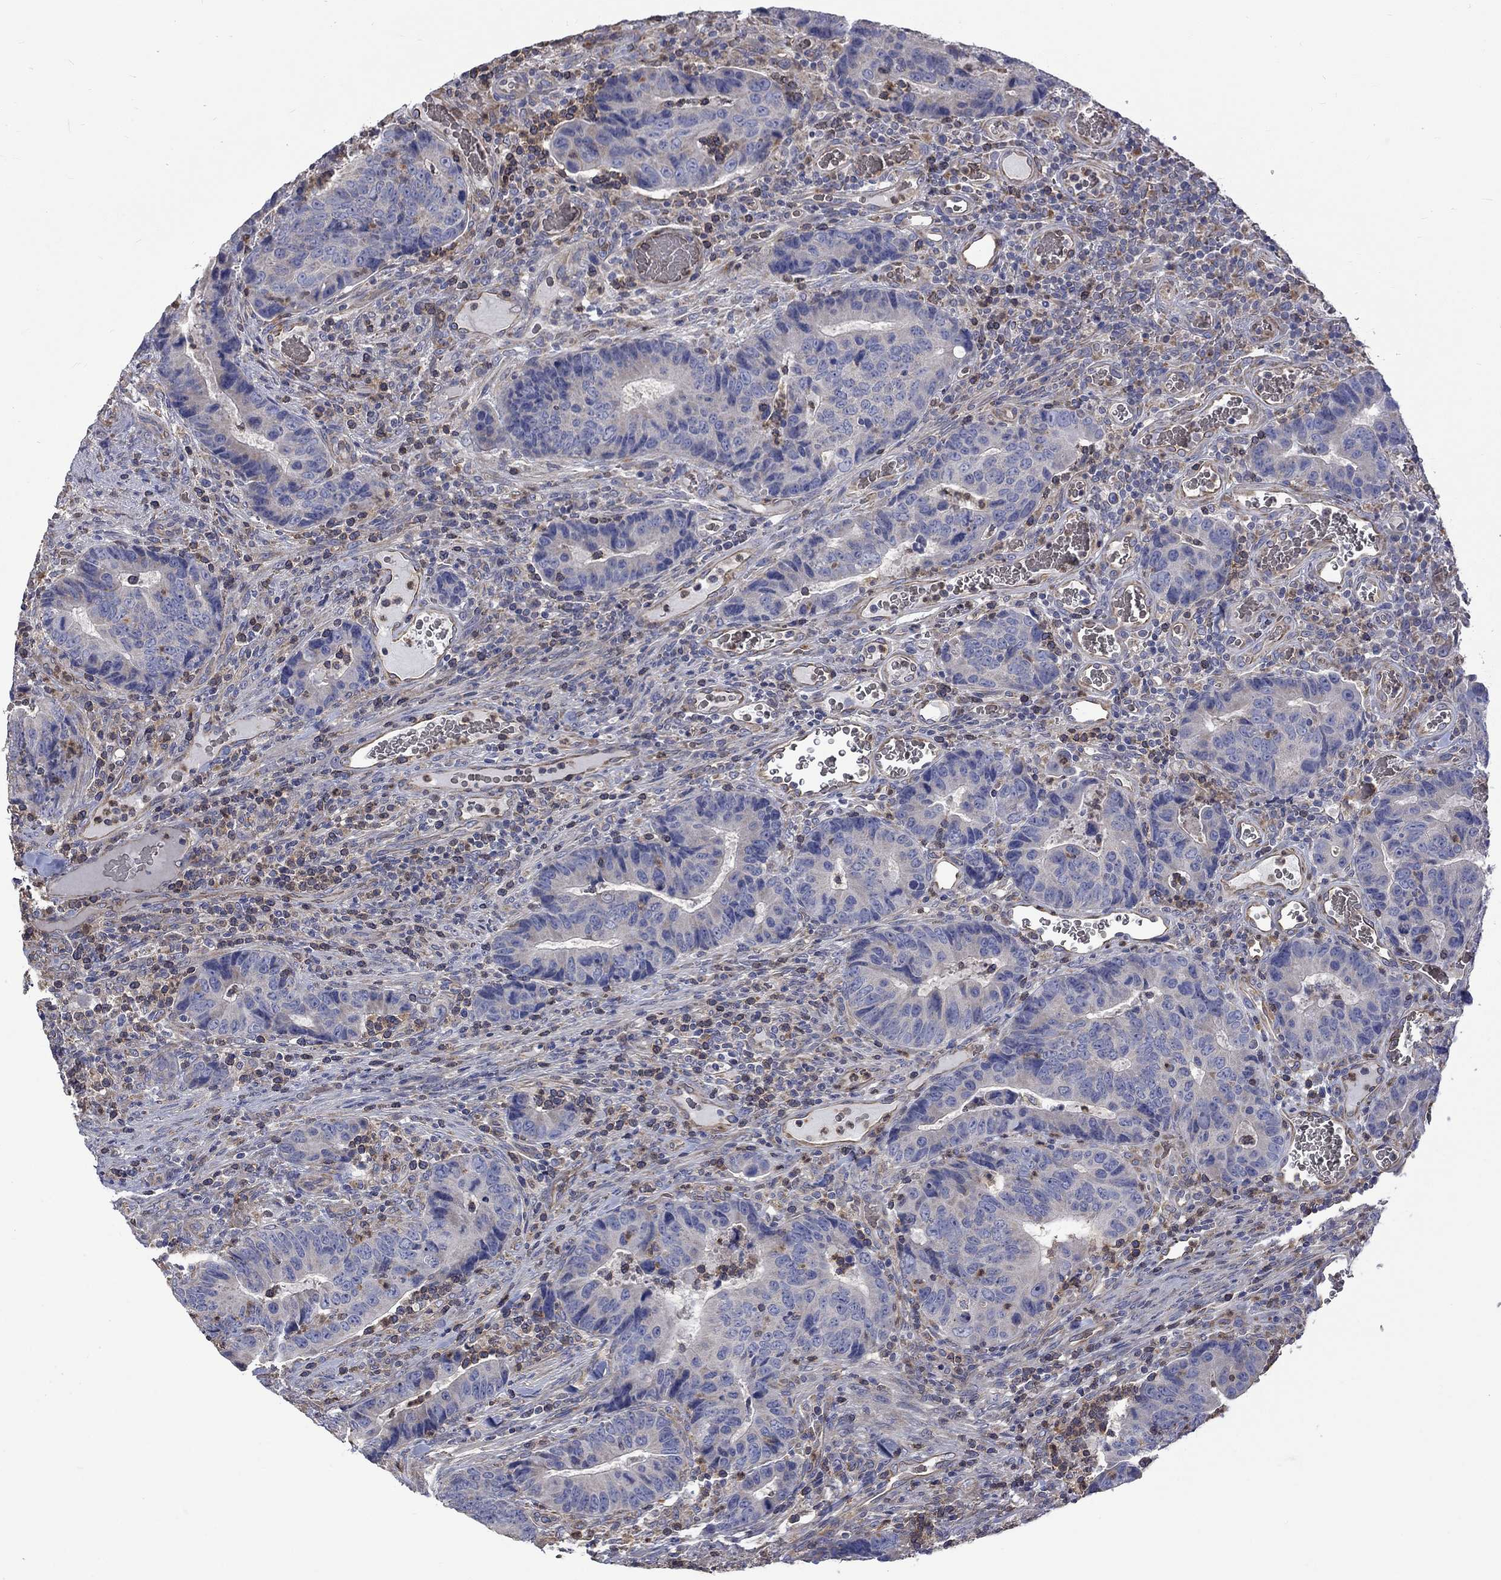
{"staining": {"intensity": "negative", "quantity": "none", "location": "none"}, "tissue": "colorectal cancer", "cell_type": "Tumor cells", "image_type": "cancer", "snomed": [{"axis": "morphology", "description": "Adenocarcinoma, NOS"}, {"axis": "topography", "description": "Colon"}], "caption": "Tumor cells show no significant protein staining in colorectal adenocarcinoma.", "gene": "CAMKK2", "patient": {"sex": "female", "age": 56}}